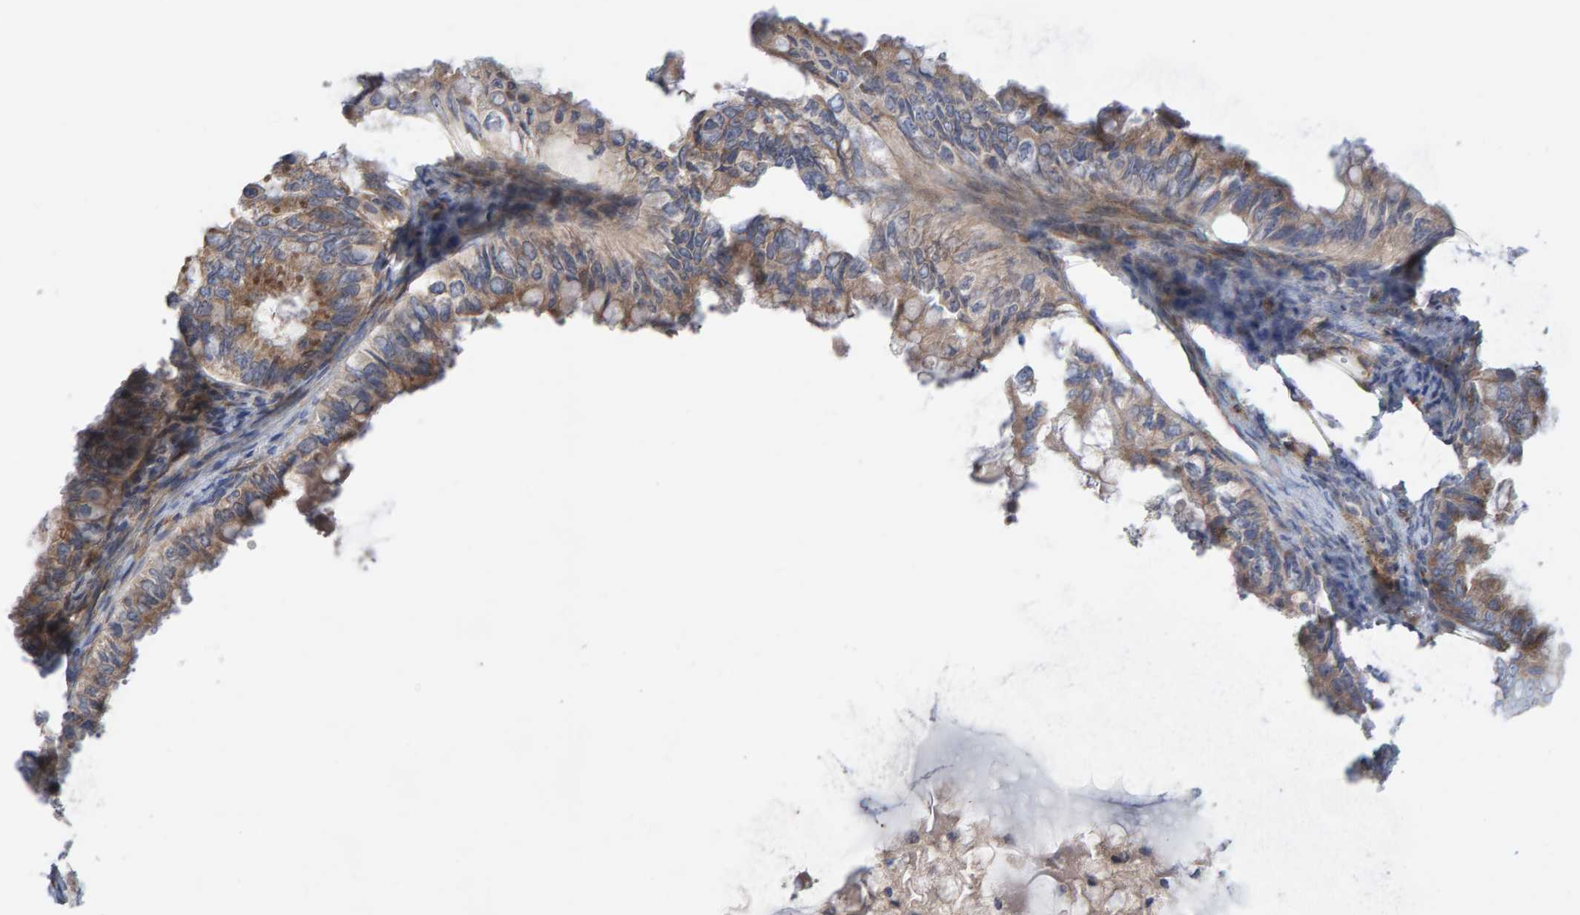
{"staining": {"intensity": "moderate", "quantity": "25%-75%", "location": "cytoplasmic/membranous"}, "tissue": "ovarian cancer", "cell_type": "Tumor cells", "image_type": "cancer", "snomed": [{"axis": "morphology", "description": "Cystadenocarcinoma, mucinous, NOS"}, {"axis": "topography", "description": "Ovary"}], "caption": "Tumor cells exhibit medium levels of moderate cytoplasmic/membranous positivity in about 25%-75% of cells in ovarian mucinous cystadenocarcinoma. (IHC, brightfield microscopy, high magnification).", "gene": "CDK5RAP3", "patient": {"sex": "female", "age": 80}}